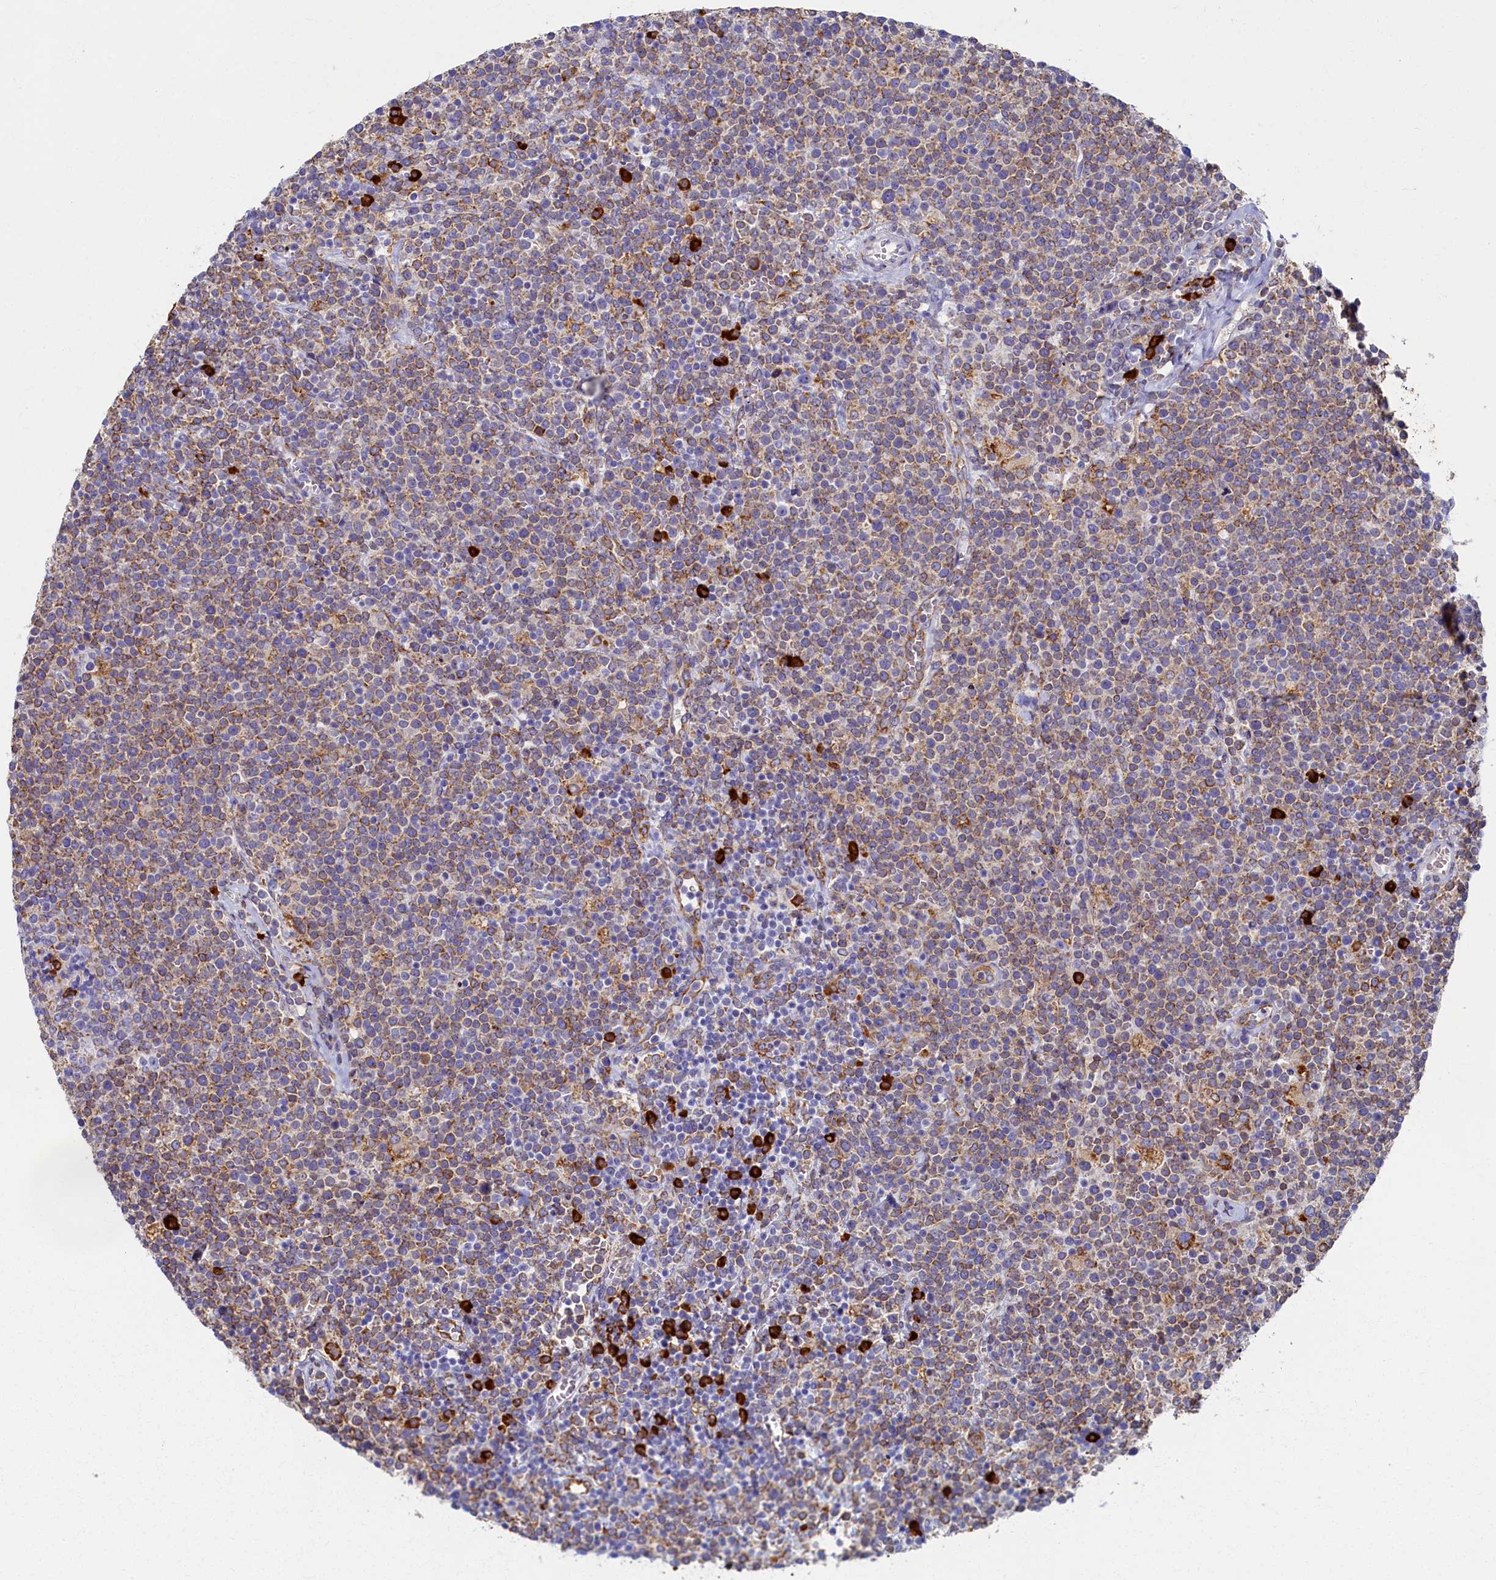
{"staining": {"intensity": "moderate", "quantity": ">75%", "location": "cytoplasmic/membranous"}, "tissue": "lymphoma", "cell_type": "Tumor cells", "image_type": "cancer", "snomed": [{"axis": "morphology", "description": "Malignant lymphoma, non-Hodgkin's type, High grade"}, {"axis": "topography", "description": "Lymph node"}], "caption": "Brown immunohistochemical staining in human lymphoma demonstrates moderate cytoplasmic/membranous positivity in approximately >75% of tumor cells. (DAB (3,3'-diaminobenzidine) IHC with brightfield microscopy, high magnification).", "gene": "TMEM18", "patient": {"sex": "male", "age": 61}}